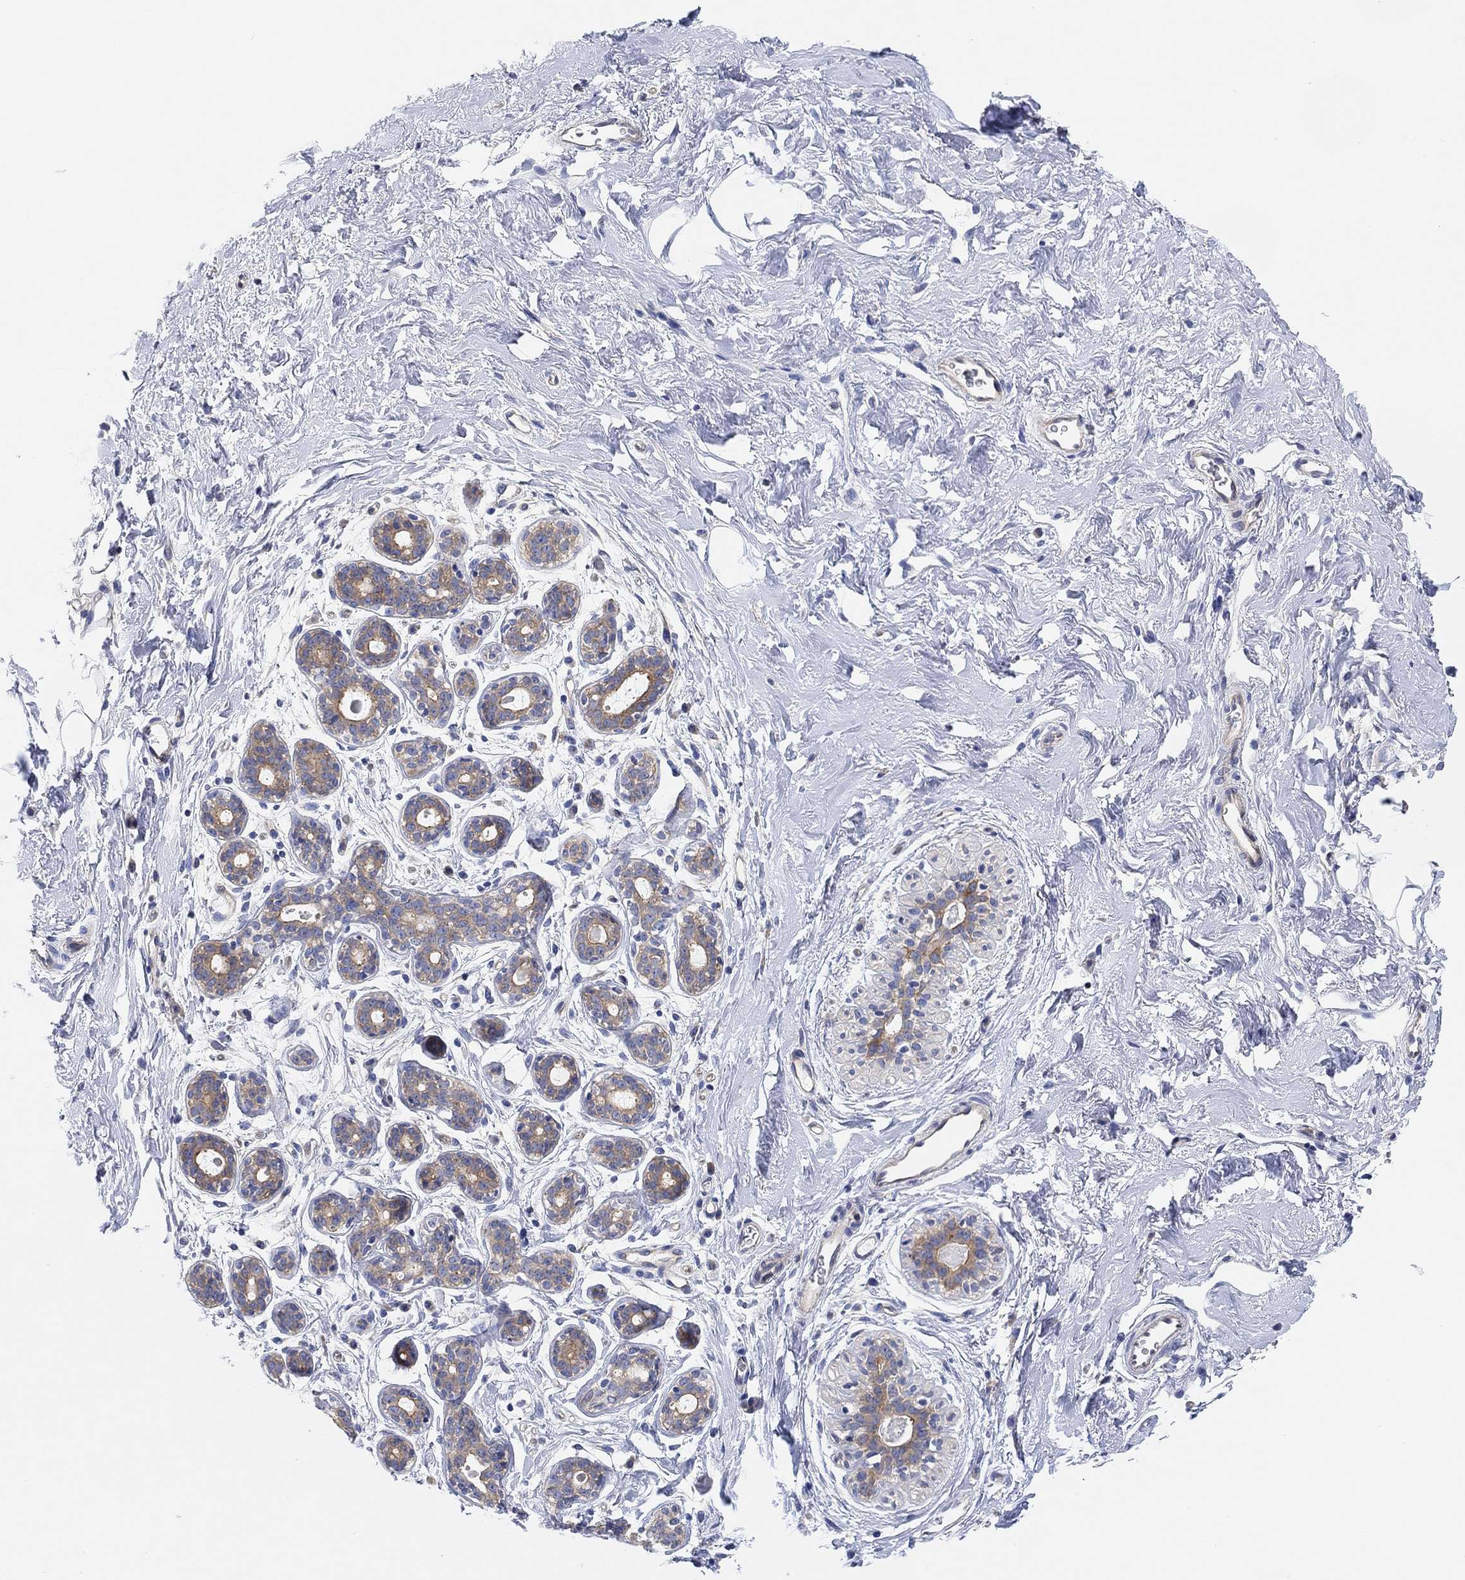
{"staining": {"intensity": "negative", "quantity": "none", "location": "none"}, "tissue": "breast", "cell_type": "Adipocytes", "image_type": "normal", "snomed": [{"axis": "morphology", "description": "Normal tissue, NOS"}, {"axis": "topography", "description": "Breast"}], "caption": "Breast stained for a protein using IHC demonstrates no positivity adipocytes.", "gene": "RGS1", "patient": {"sex": "female", "age": 43}}